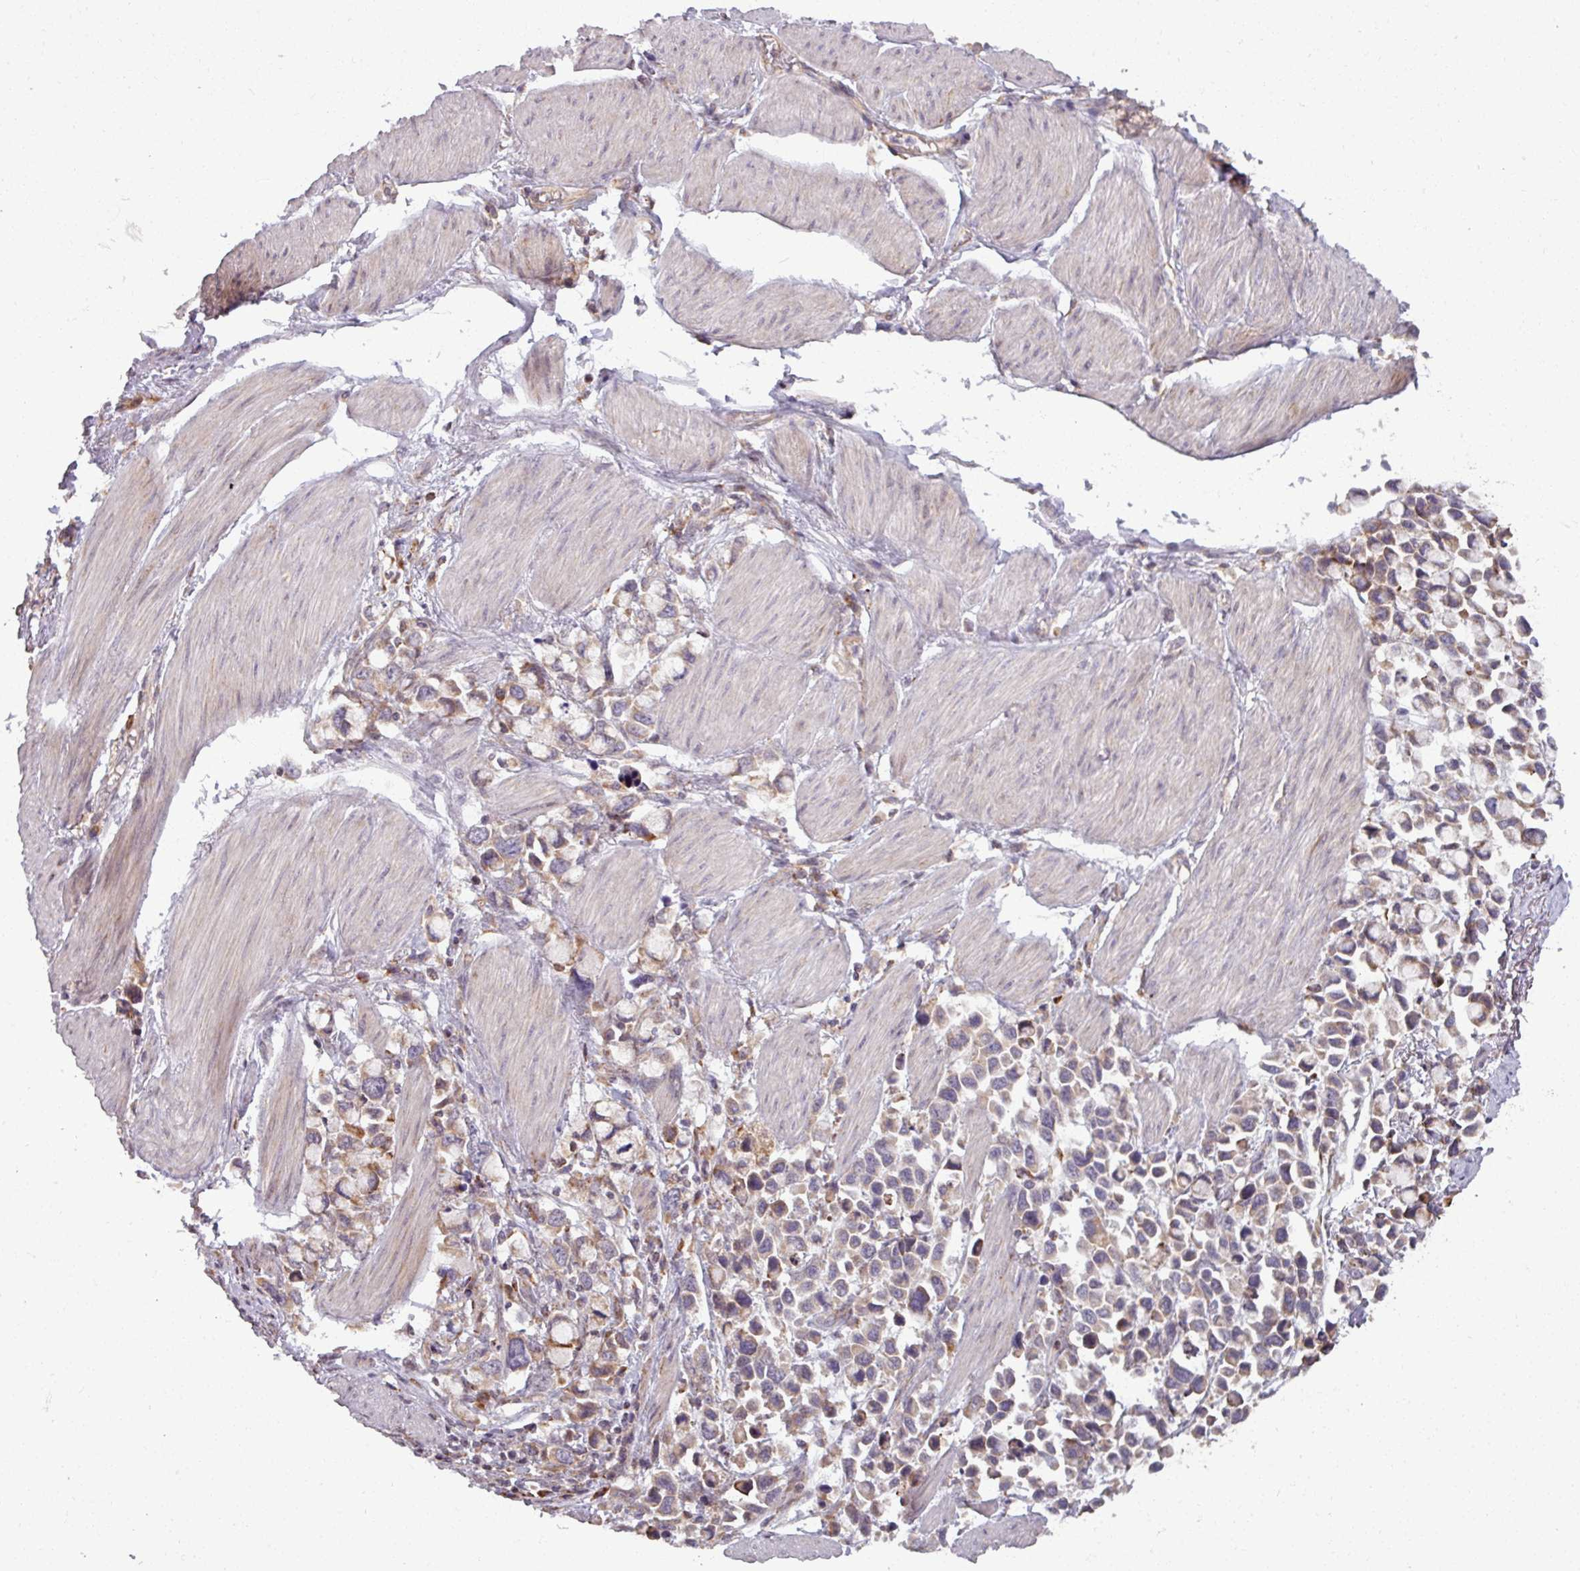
{"staining": {"intensity": "weak", "quantity": "25%-75%", "location": "cytoplasmic/membranous"}, "tissue": "stomach cancer", "cell_type": "Tumor cells", "image_type": "cancer", "snomed": [{"axis": "morphology", "description": "Adenocarcinoma, NOS"}, {"axis": "topography", "description": "Stomach"}], "caption": "A photomicrograph of human stomach adenocarcinoma stained for a protein exhibits weak cytoplasmic/membranous brown staining in tumor cells.", "gene": "MAGT1", "patient": {"sex": "female", "age": 81}}